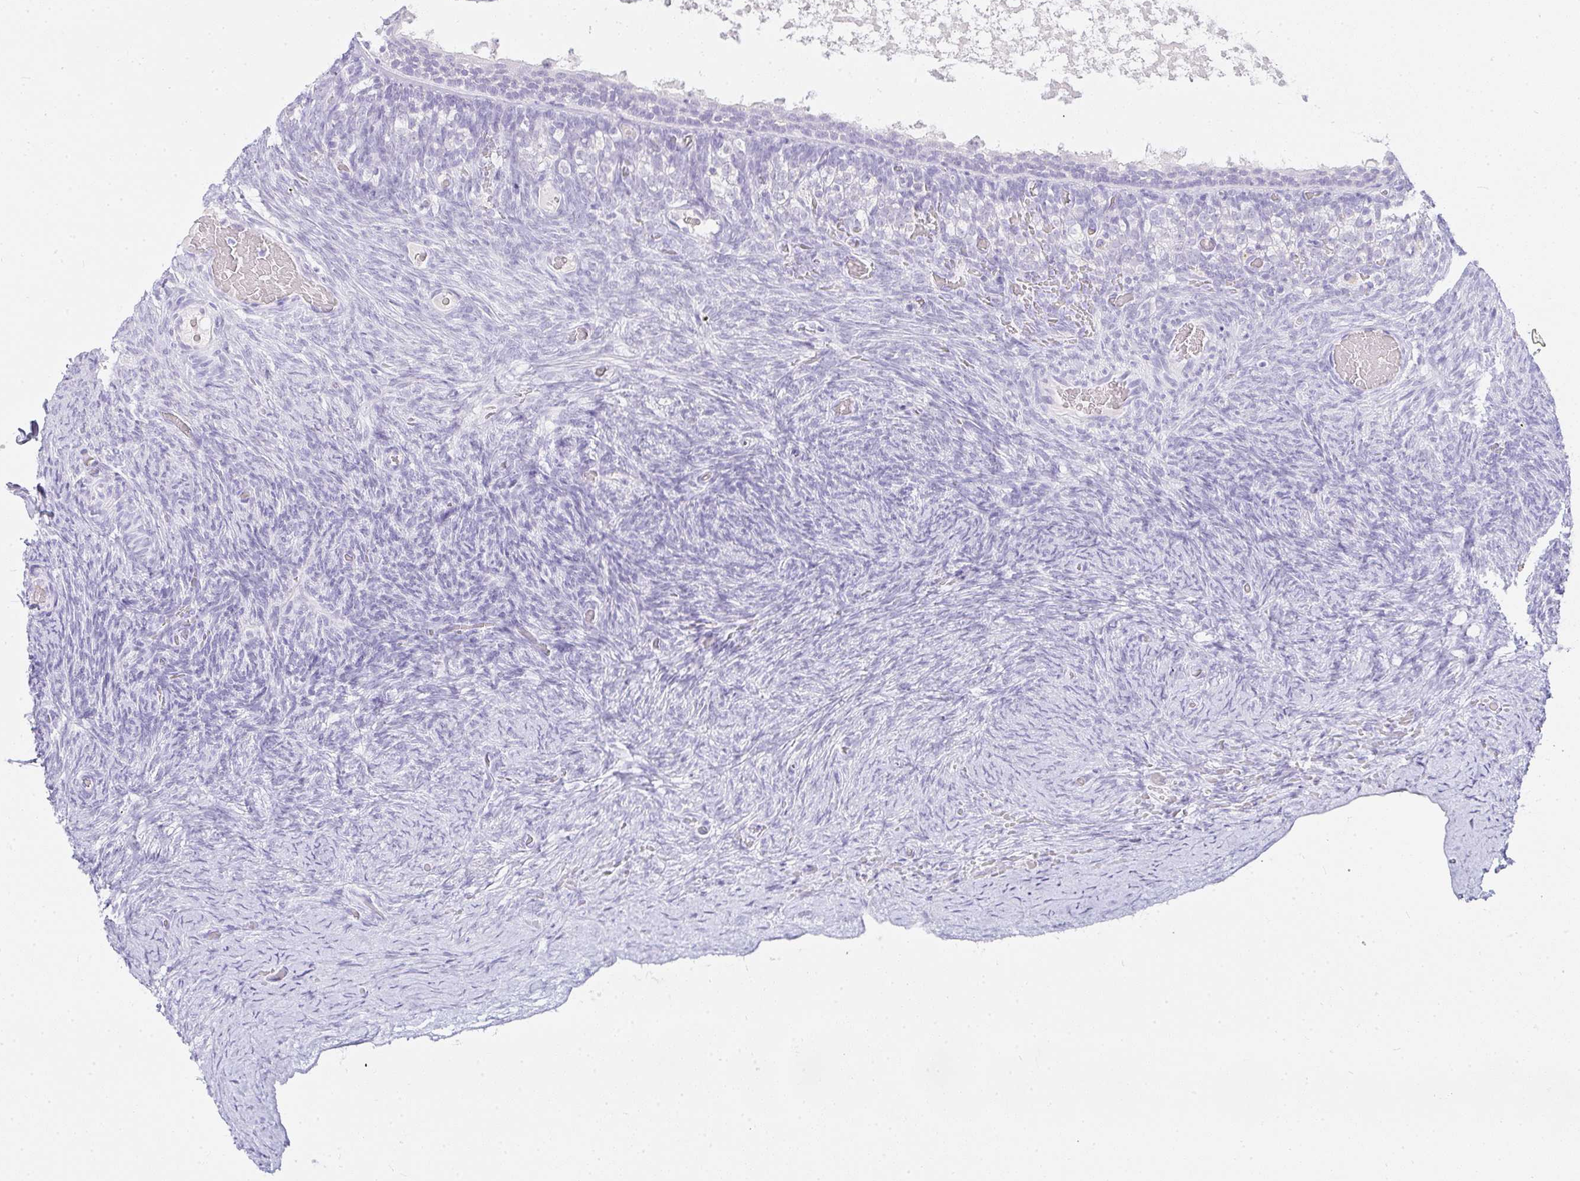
{"staining": {"intensity": "negative", "quantity": "none", "location": "none"}, "tissue": "ovary", "cell_type": "Follicle cells", "image_type": "normal", "snomed": [{"axis": "morphology", "description": "Normal tissue, NOS"}, {"axis": "topography", "description": "Ovary"}], "caption": "The micrograph reveals no significant positivity in follicle cells of ovary.", "gene": "OR5J2", "patient": {"sex": "female", "age": 34}}